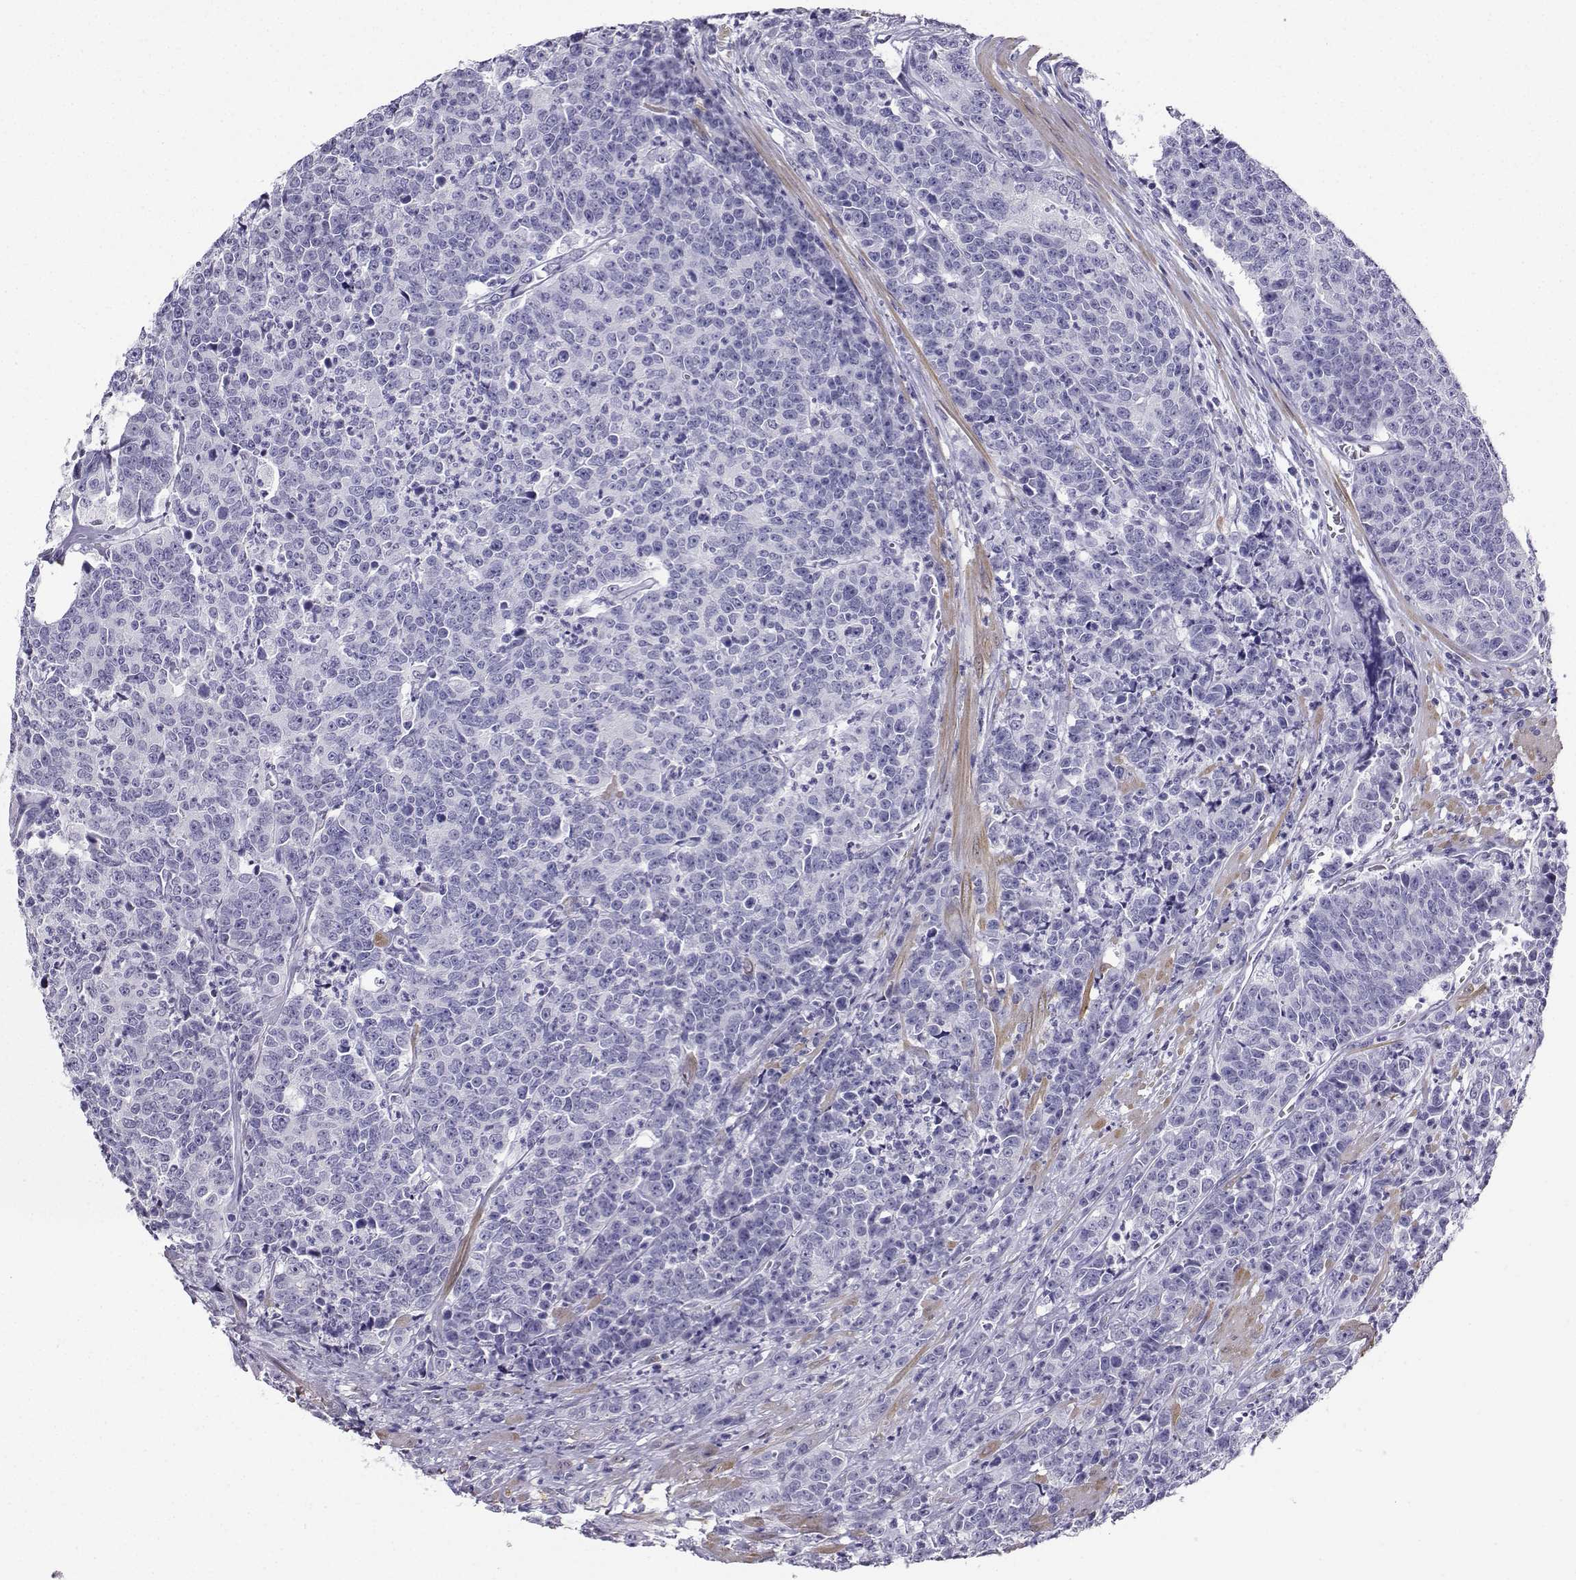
{"staining": {"intensity": "negative", "quantity": "none", "location": "none"}, "tissue": "prostate cancer", "cell_type": "Tumor cells", "image_type": "cancer", "snomed": [{"axis": "morphology", "description": "Adenocarcinoma, NOS"}, {"axis": "topography", "description": "Prostate"}], "caption": "This is a micrograph of immunohistochemistry staining of adenocarcinoma (prostate), which shows no staining in tumor cells. Nuclei are stained in blue.", "gene": "KIF17", "patient": {"sex": "male", "age": 67}}